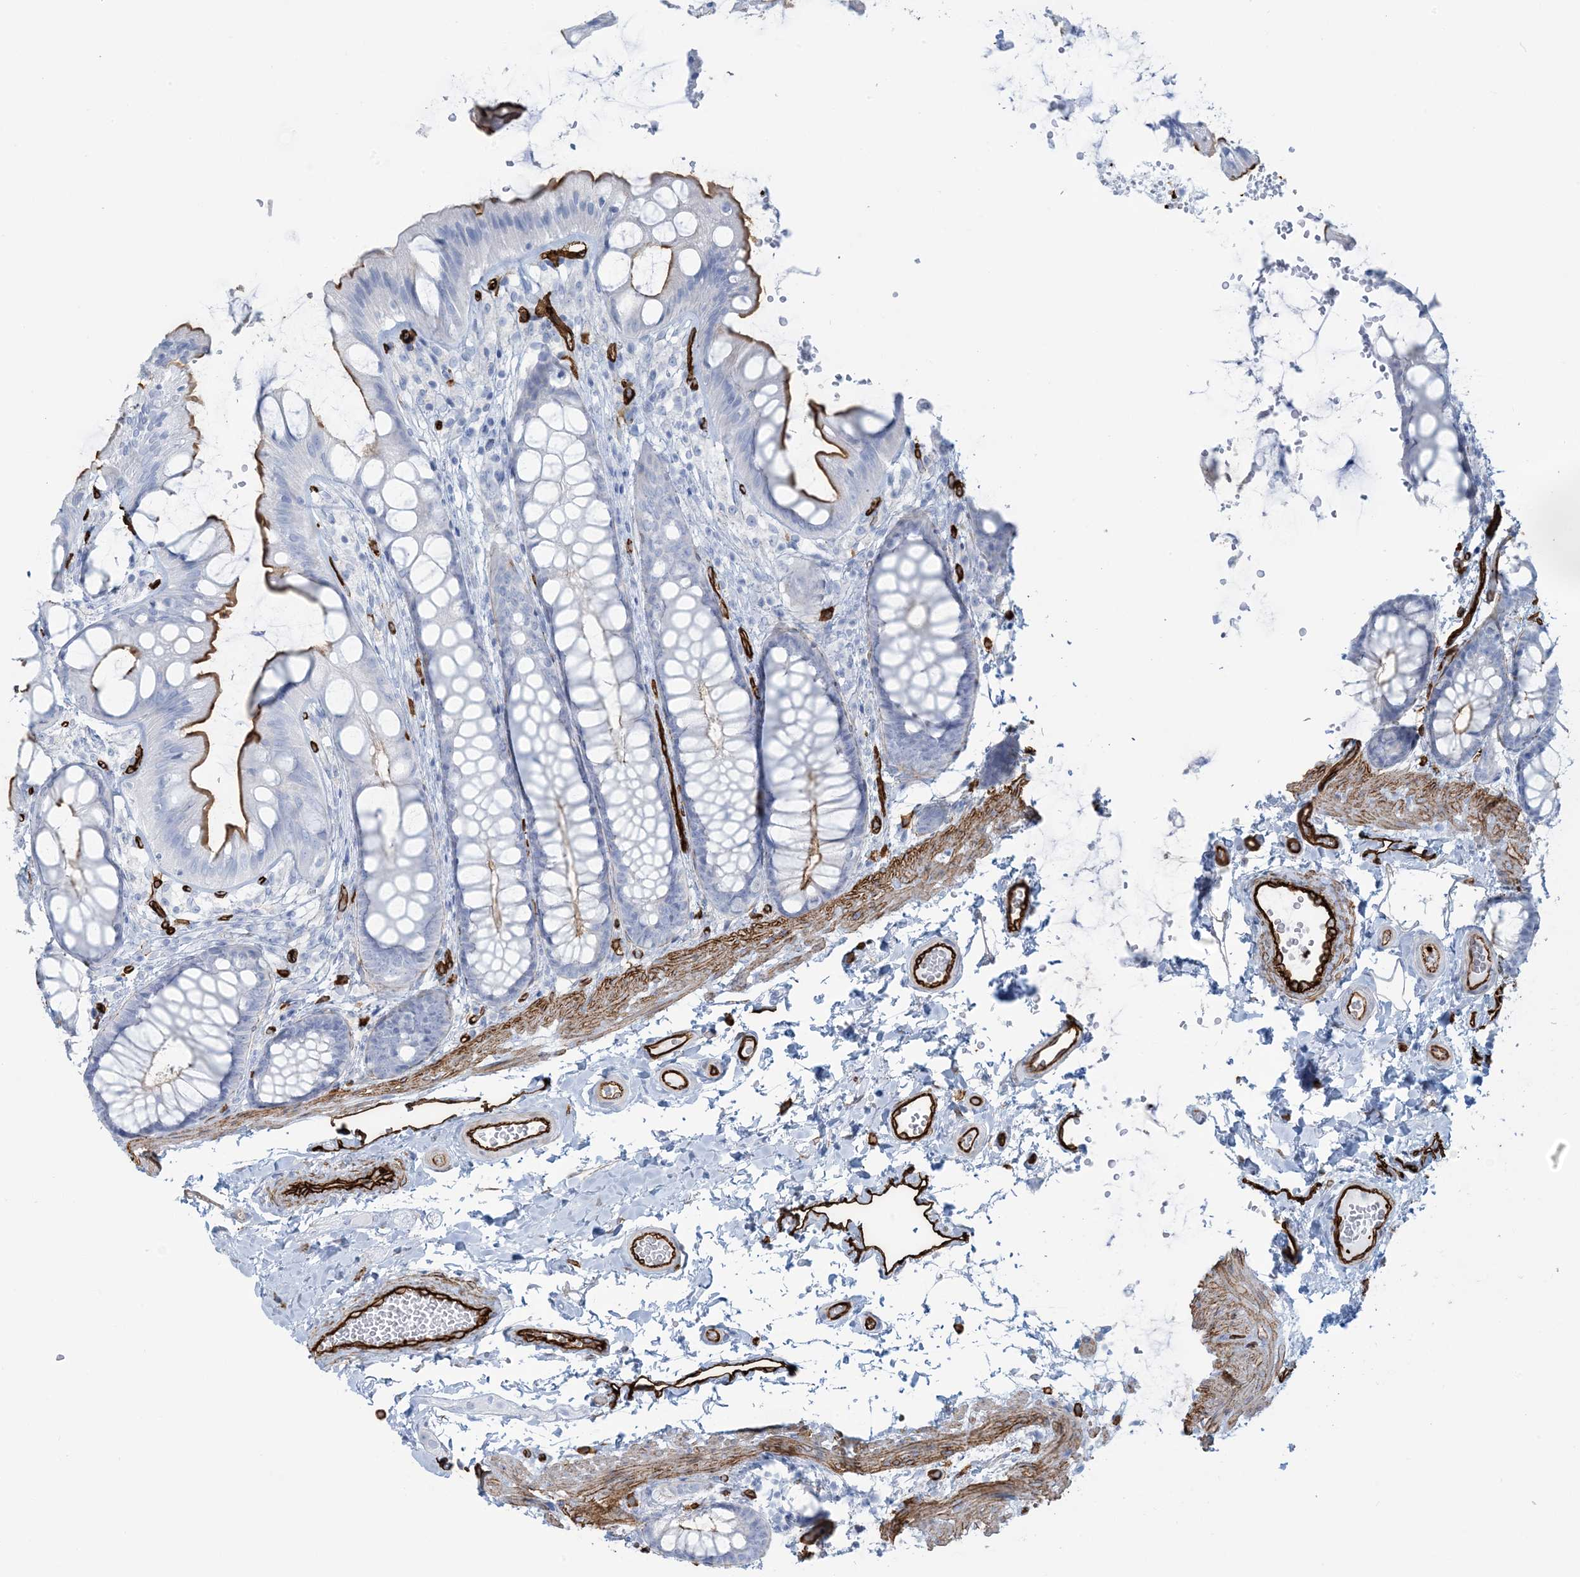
{"staining": {"intensity": "strong", "quantity": ">75%", "location": "cytoplasmic/membranous"}, "tissue": "colon", "cell_type": "Endothelial cells", "image_type": "normal", "snomed": [{"axis": "morphology", "description": "Normal tissue, NOS"}, {"axis": "topography", "description": "Colon"}], "caption": "IHC (DAB (3,3'-diaminobenzidine)) staining of benign colon exhibits strong cytoplasmic/membranous protein expression in about >75% of endothelial cells. (Brightfield microscopy of DAB IHC at high magnification).", "gene": "EPS8L3", "patient": {"sex": "male", "age": 47}}